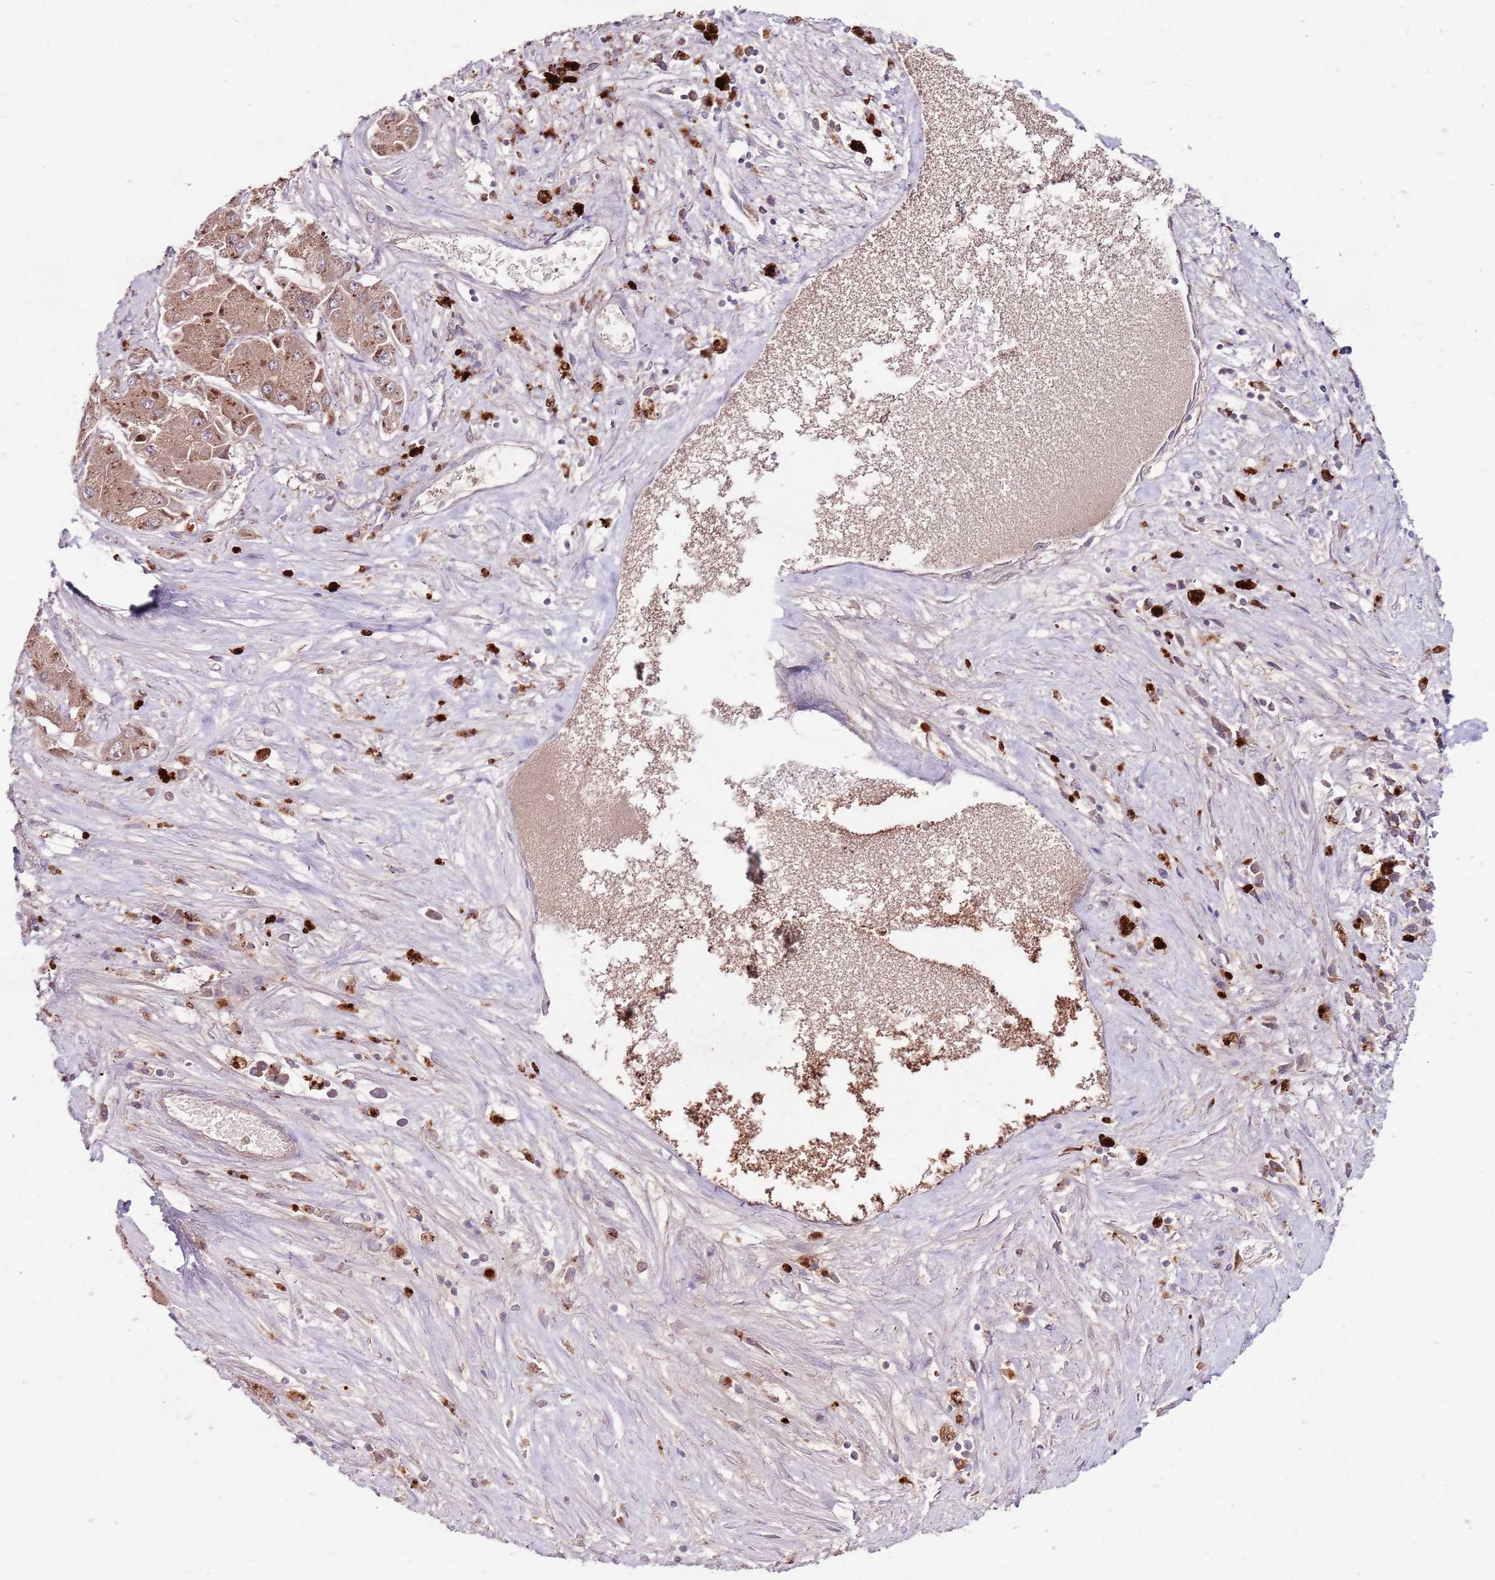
{"staining": {"intensity": "moderate", "quantity": ">75%", "location": "cytoplasmic/membranous"}, "tissue": "liver cancer", "cell_type": "Tumor cells", "image_type": "cancer", "snomed": [{"axis": "morphology", "description": "Carcinoma, Hepatocellular, NOS"}, {"axis": "topography", "description": "Liver"}], "caption": "Immunohistochemical staining of hepatocellular carcinoma (liver) shows medium levels of moderate cytoplasmic/membranous staining in approximately >75% of tumor cells.", "gene": "NRDE2", "patient": {"sex": "female", "age": 73}}